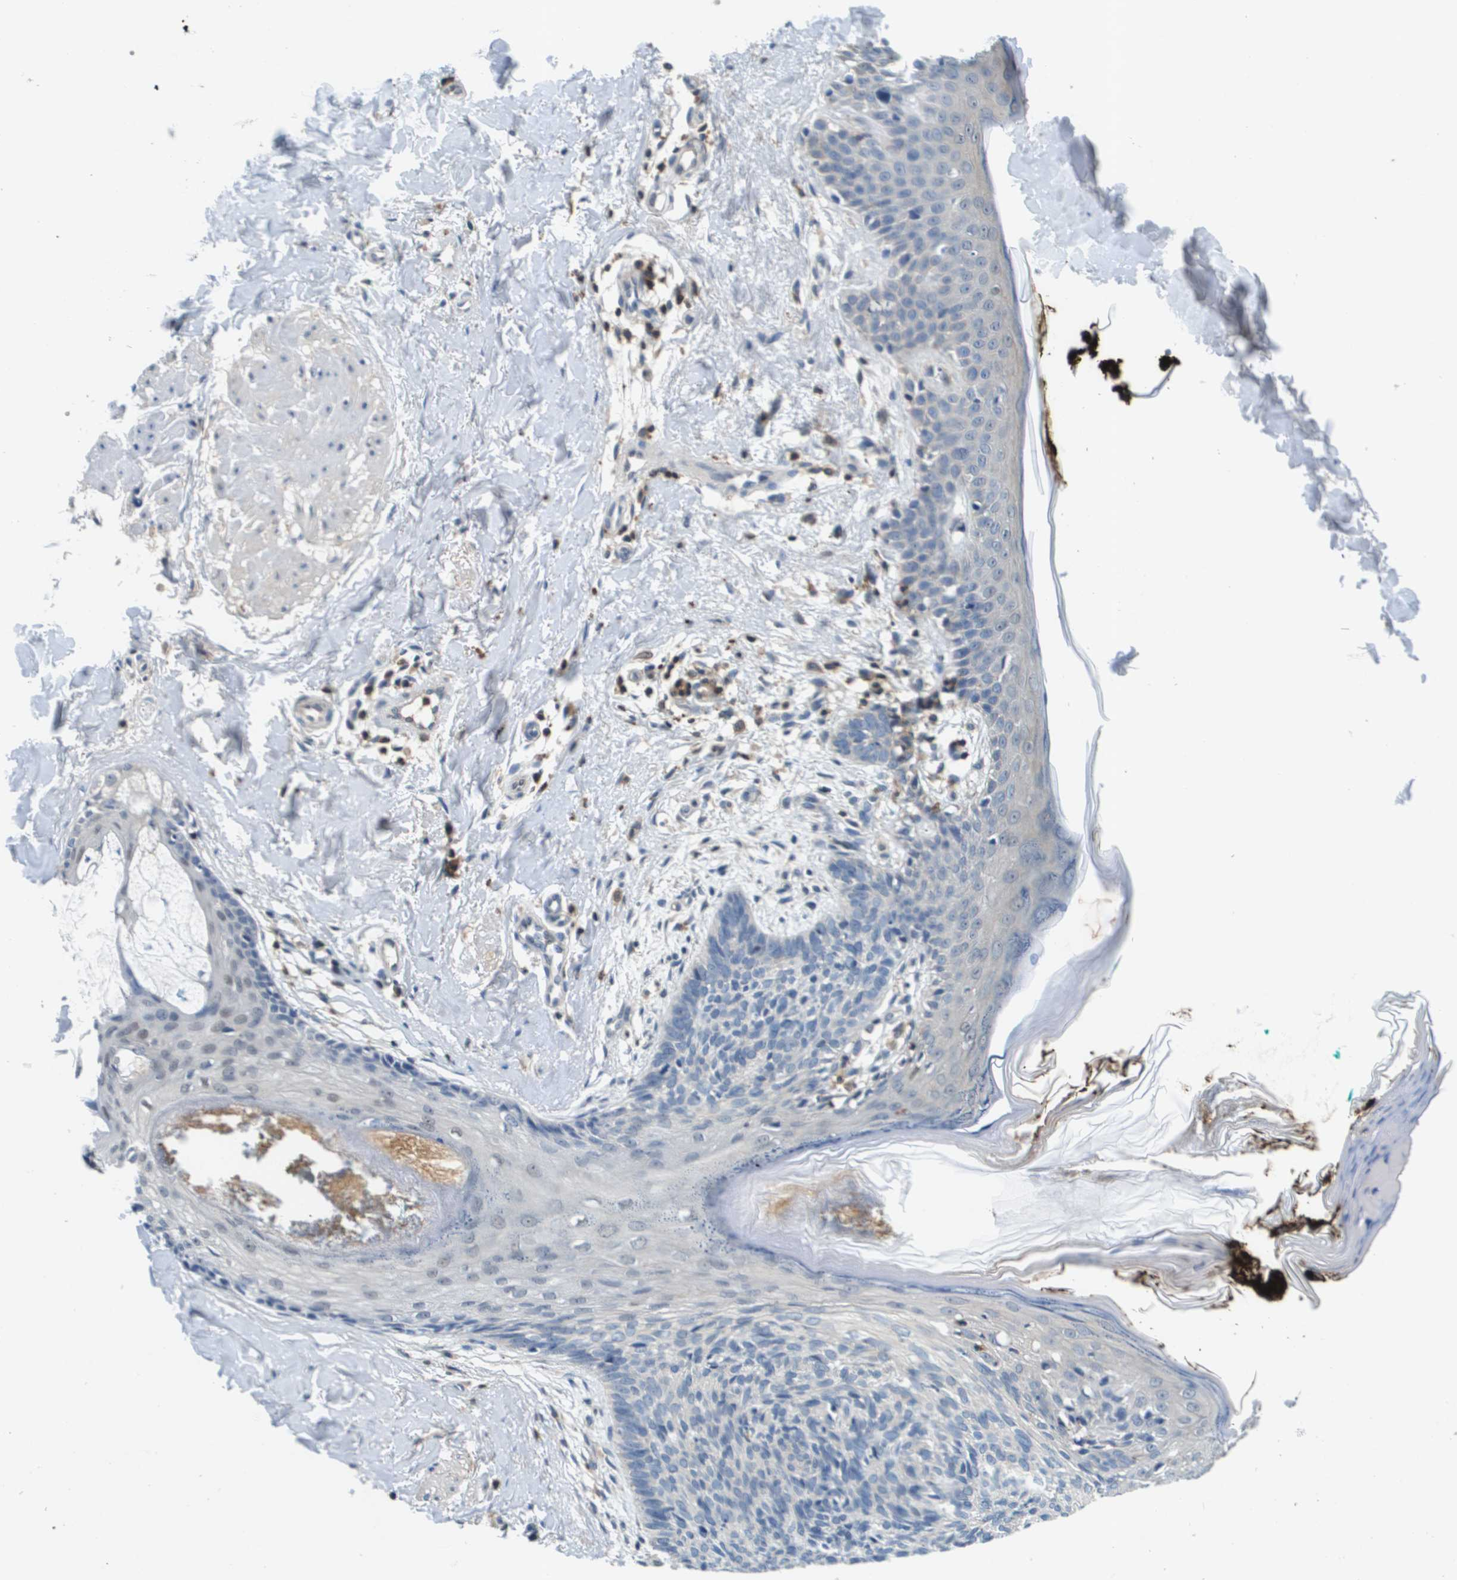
{"staining": {"intensity": "negative", "quantity": "none", "location": "none"}, "tissue": "skin cancer", "cell_type": "Tumor cells", "image_type": "cancer", "snomed": [{"axis": "morphology", "description": "Basal cell carcinoma"}, {"axis": "topography", "description": "Skin"}], "caption": "This micrograph is of basal cell carcinoma (skin) stained with immunohistochemistry (IHC) to label a protein in brown with the nuclei are counter-stained blue. There is no expression in tumor cells.", "gene": "KCNQ5", "patient": {"sex": "male", "age": 60}}